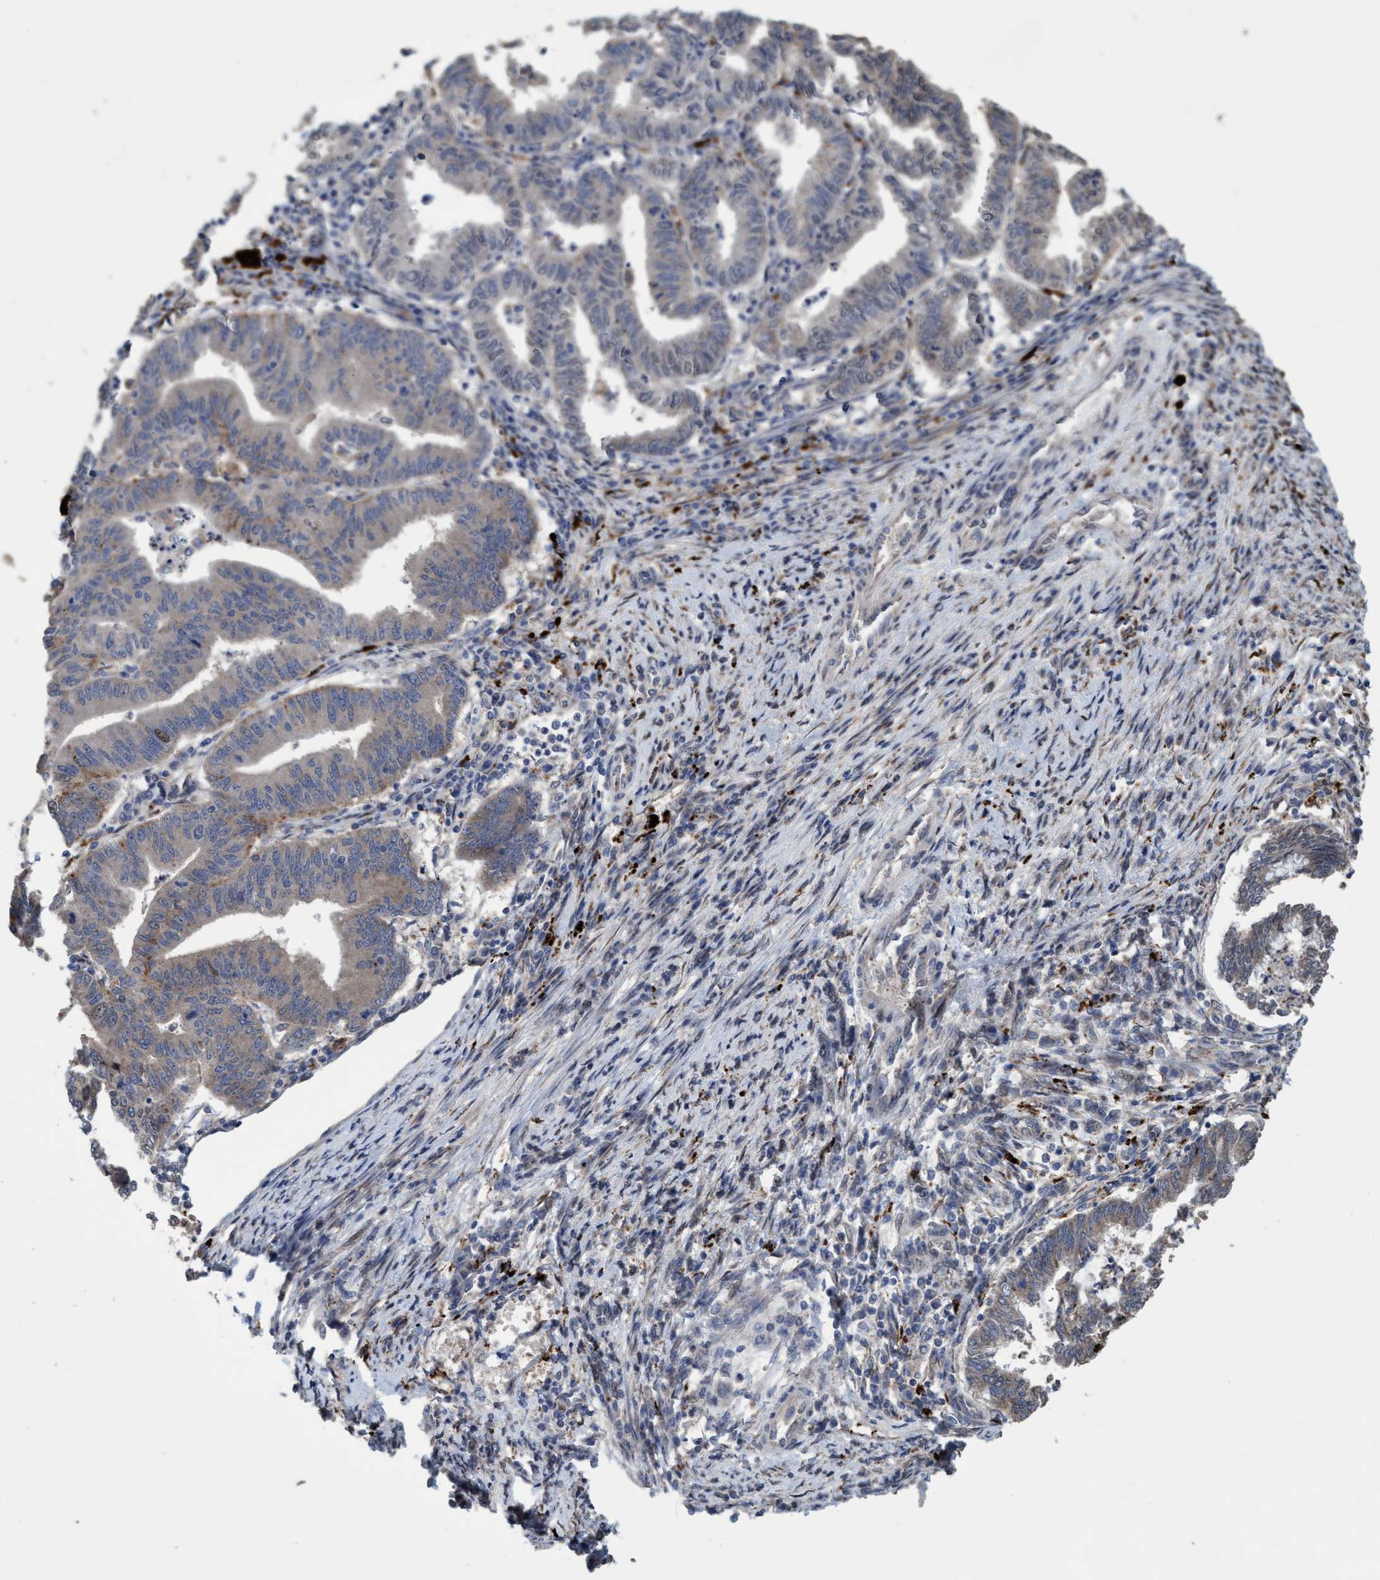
{"staining": {"intensity": "weak", "quantity": "<25%", "location": "cytoplasmic/membranous"}, "tissue": "endometrial cancer", "cell_type": "Tumor cells", "image_type": "cancer", "snomed": [{"axis": "morphology", "description": "Polyp, NOS"}, {"axis": "morphology", "description": "Adenocarcinoma, NOS"}, {"axis": "morphology", "description": "Adenoma, NOS"}, {"axis": "topography", "description": "Endometrium"}], "caption": "High magnification brightfield microscopy of adenocarcinoma (endometrial) stained with DAB (3,3'-diaminobenzidine) (brown) and counterstained with hematoxylin (blue): tumor cells show no significant staining.", "gene": "BBS9", "patient": {"sex": "female", "age": 79}}